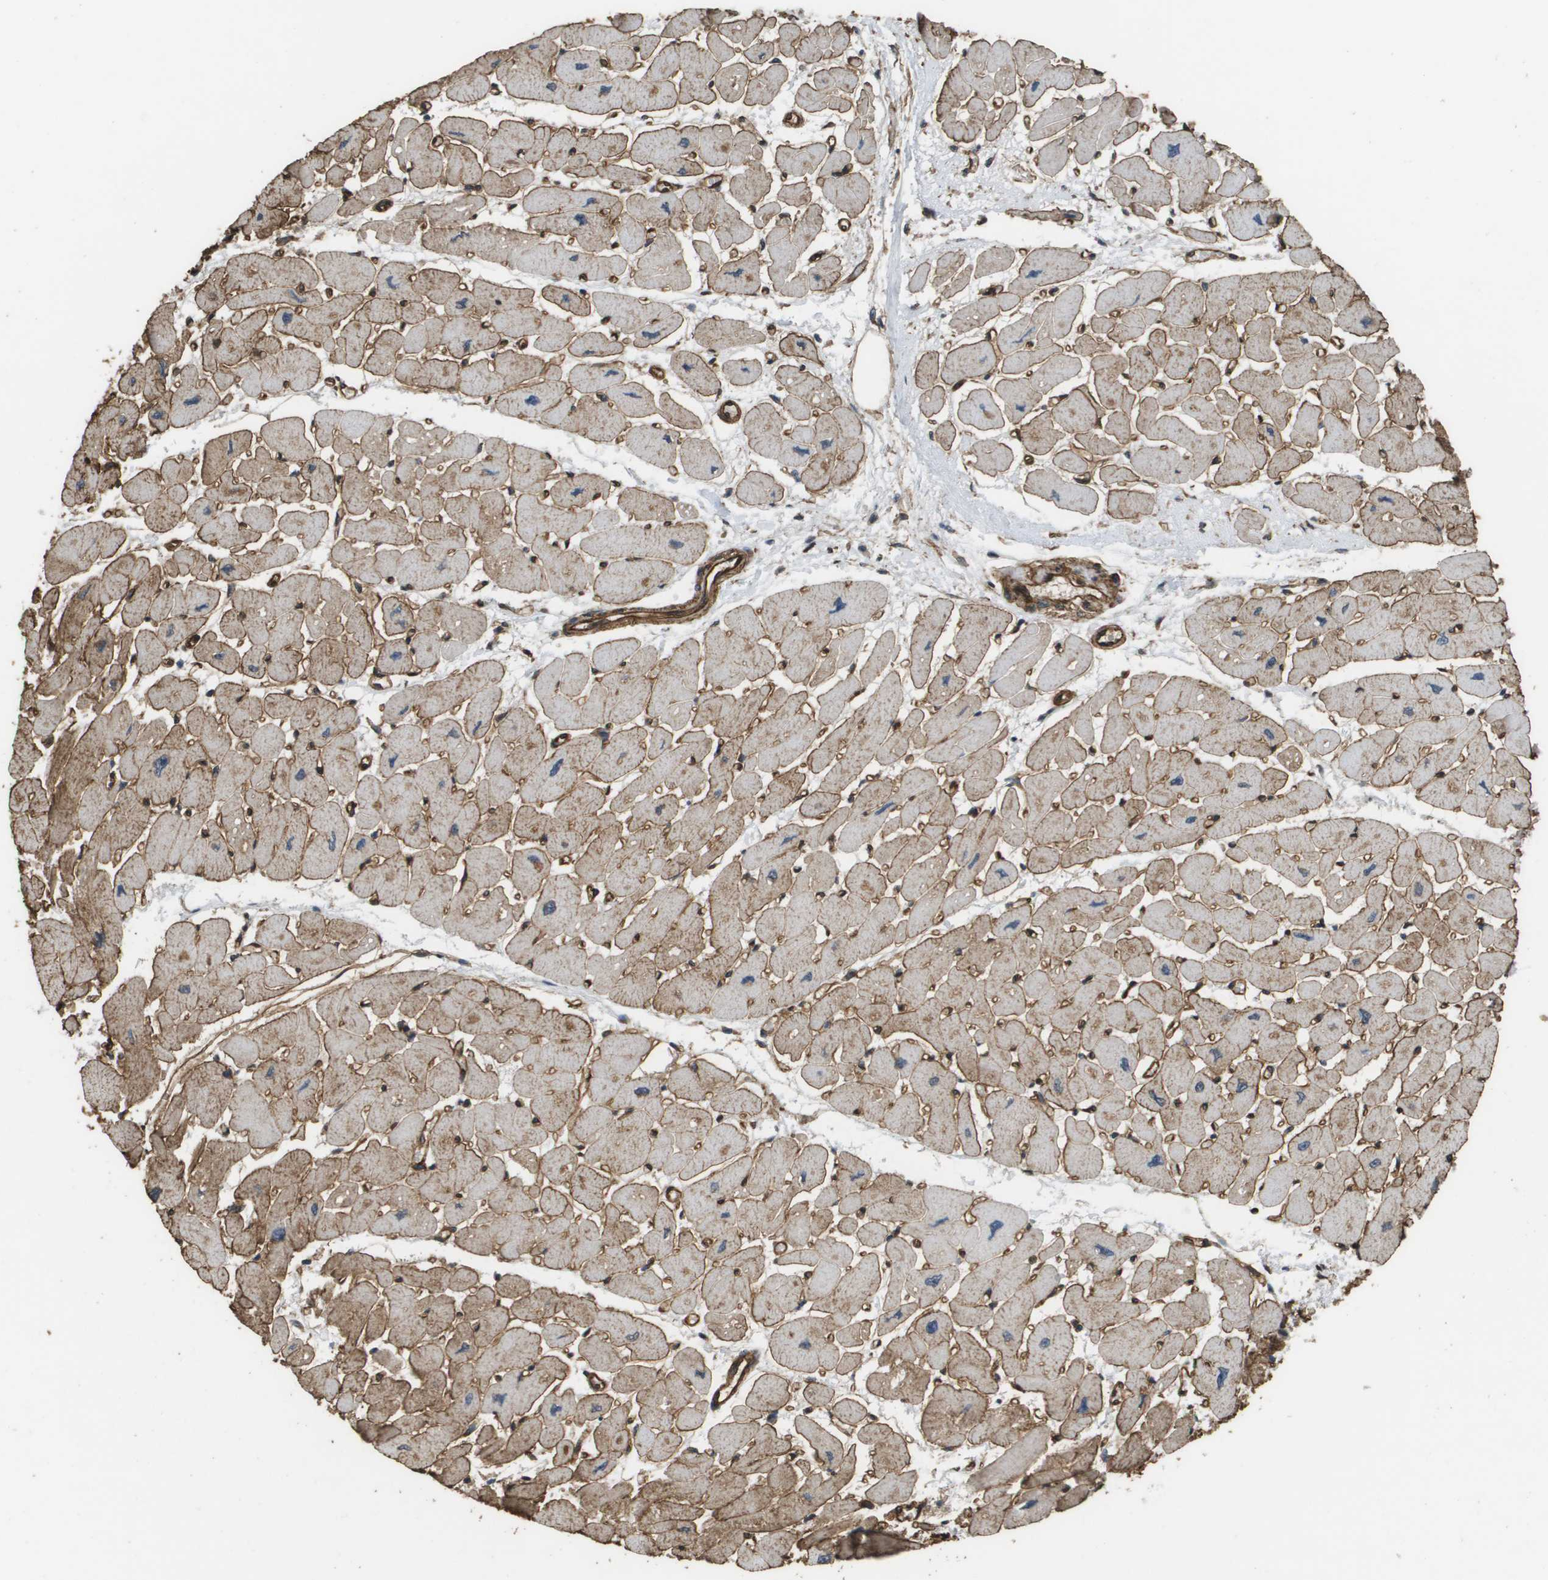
{"staining": {"intensity": "weak", "quantity": ">75%", "location": "cytoplasmic/membranous"}, "tissue": "heart muscle", "cell_type": "Cardiomyocytes", "image_type": "normal", "snomed": [{"axis": "morphology", "description": "Normal tissue, NOS"}, {"axis": "topography", "description": "Heart"}], "caption": "Brown immunohistochemical staining in unremarkable heart muscle displays weak cytoplasmic/membranous expression in about >75% of cardiomyocytes.", "gene": "AAMP", "patient": {"sex": "female", "age": 54}}